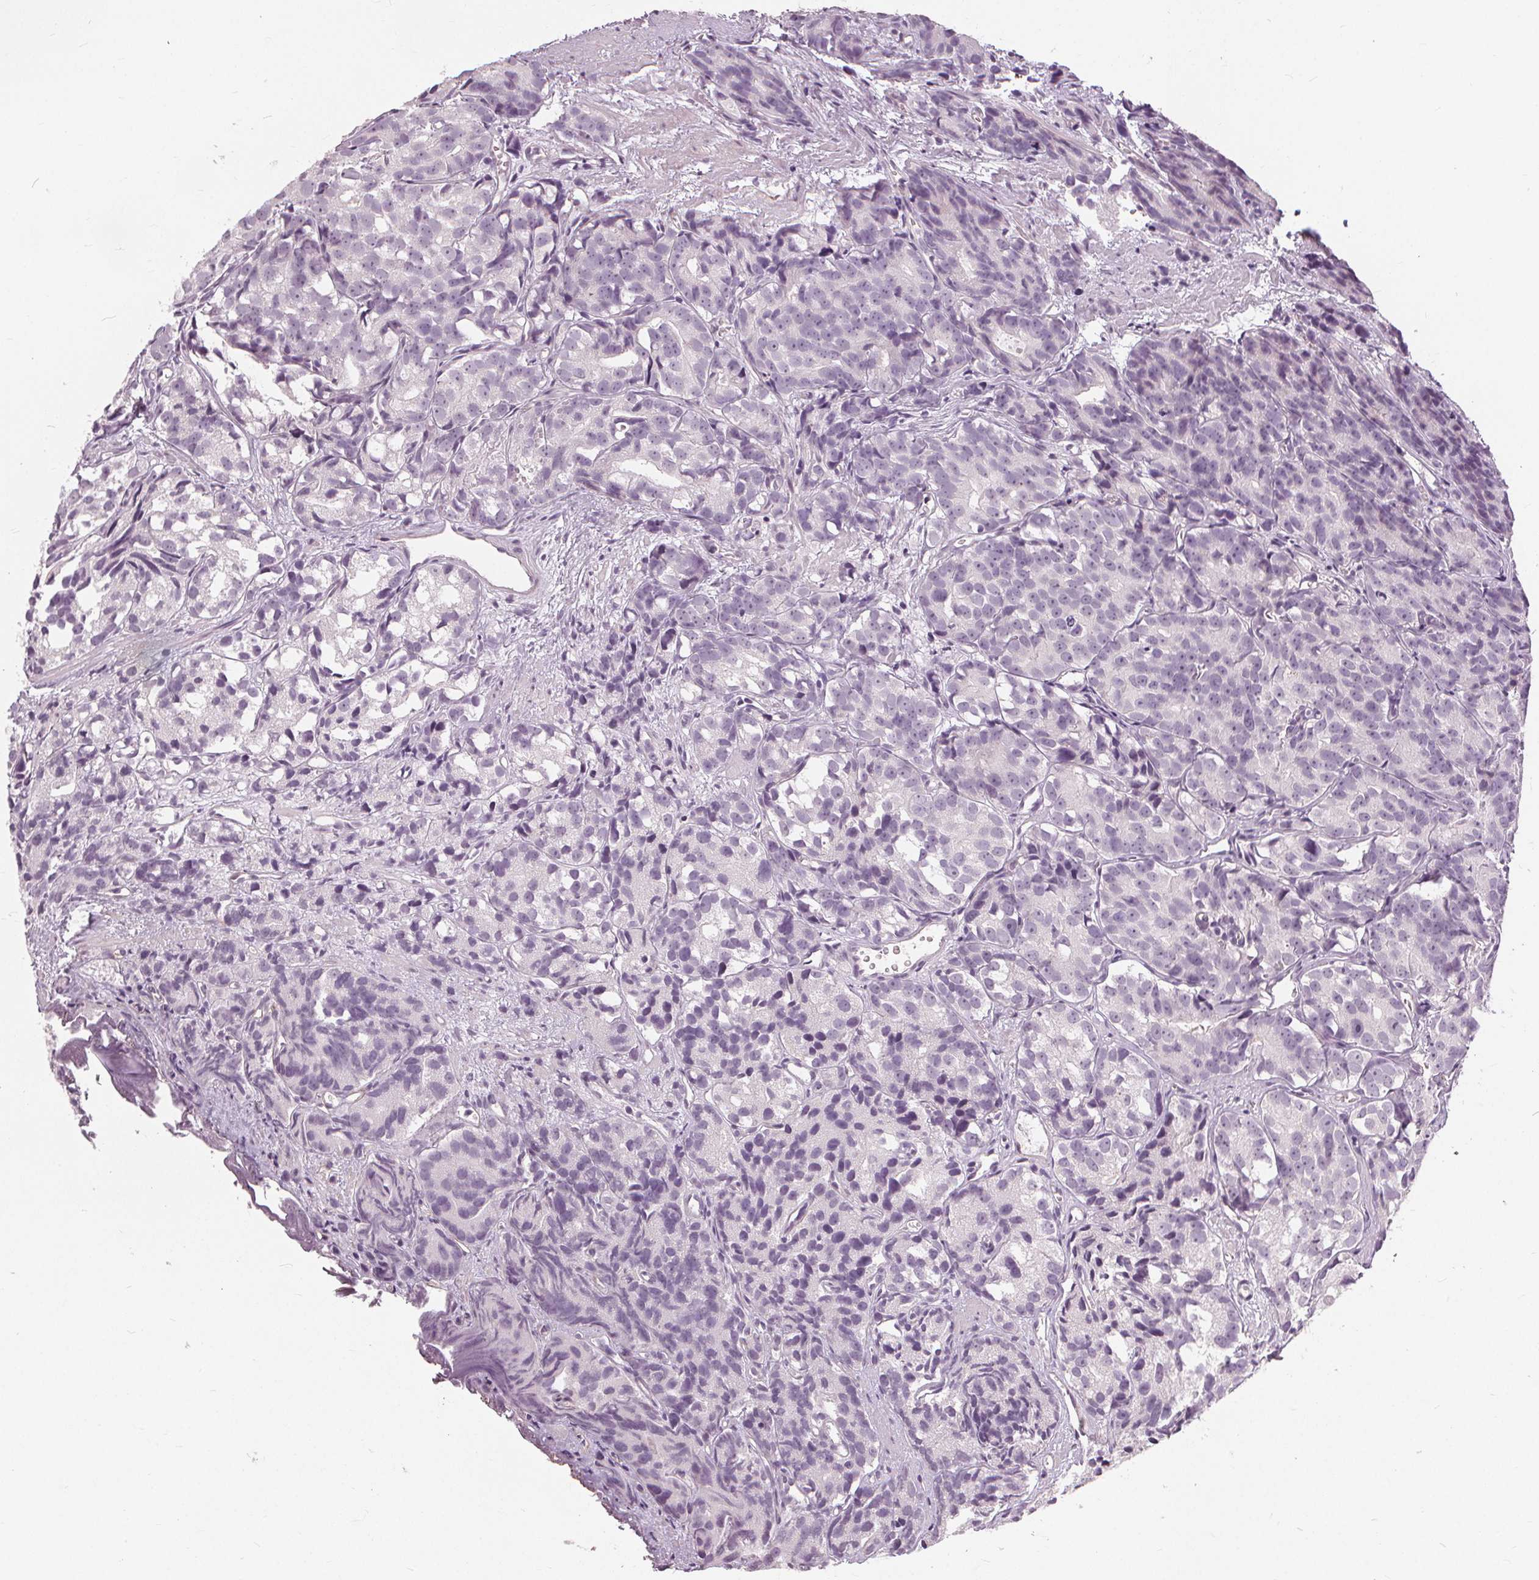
{"staining": {"intensity": "negative", "quantity": "none", "location": "none"}, "tissue": "prostate cancer", "cell_type": "Tumor cells", "image_type": "cancer", "snomed": [{"axis": "morphology", "description": "Adenocarcinoma, High grade"}, {"axis": "topography", "description": "Prostate"}], "caption": "Immunohistochemistry (IHC) of human adenocarcinoma (high-grade) (prostate) displays no staining in tumor cells.", "gene": "SFTPD", "patient": {"sex": "male", "age": 77}}